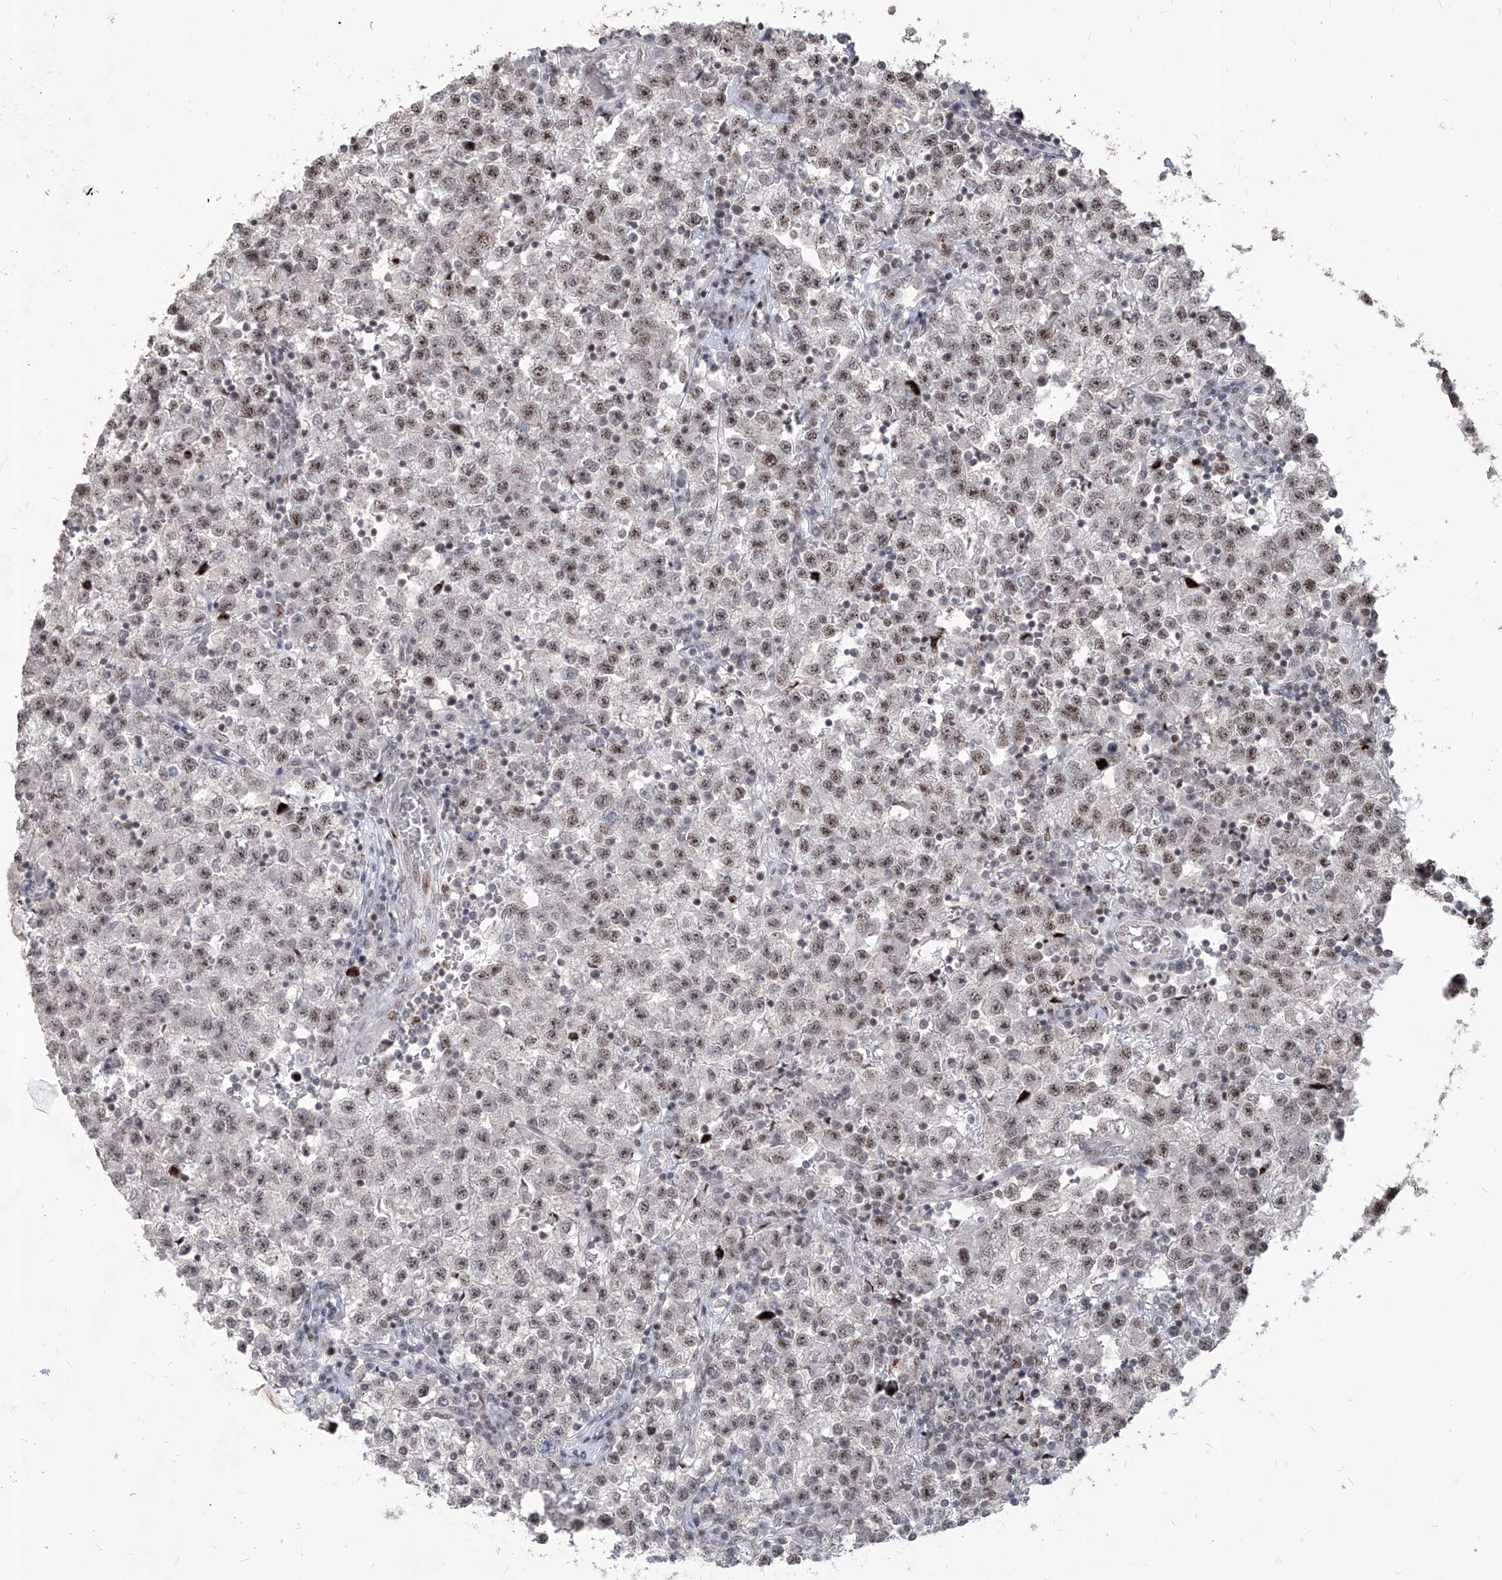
{"staining": {"intensity": "weak", "quantity": ">75%", "location": "nuclear"}, "tissue": "testis cancer", "cell_type": "Tumor cells", "image_type": "cancer", "snomed": [{"axis": "morphology", "description": "Seminoma, NOS"}, {"axis": "topography", "description": "Testis"}], "caption": "Human seminoma (testis) stained with a protein marker displays weak staining in tumor cells.", "gene": "IRF2", "patient": {"sex": "male", "age": 22}}